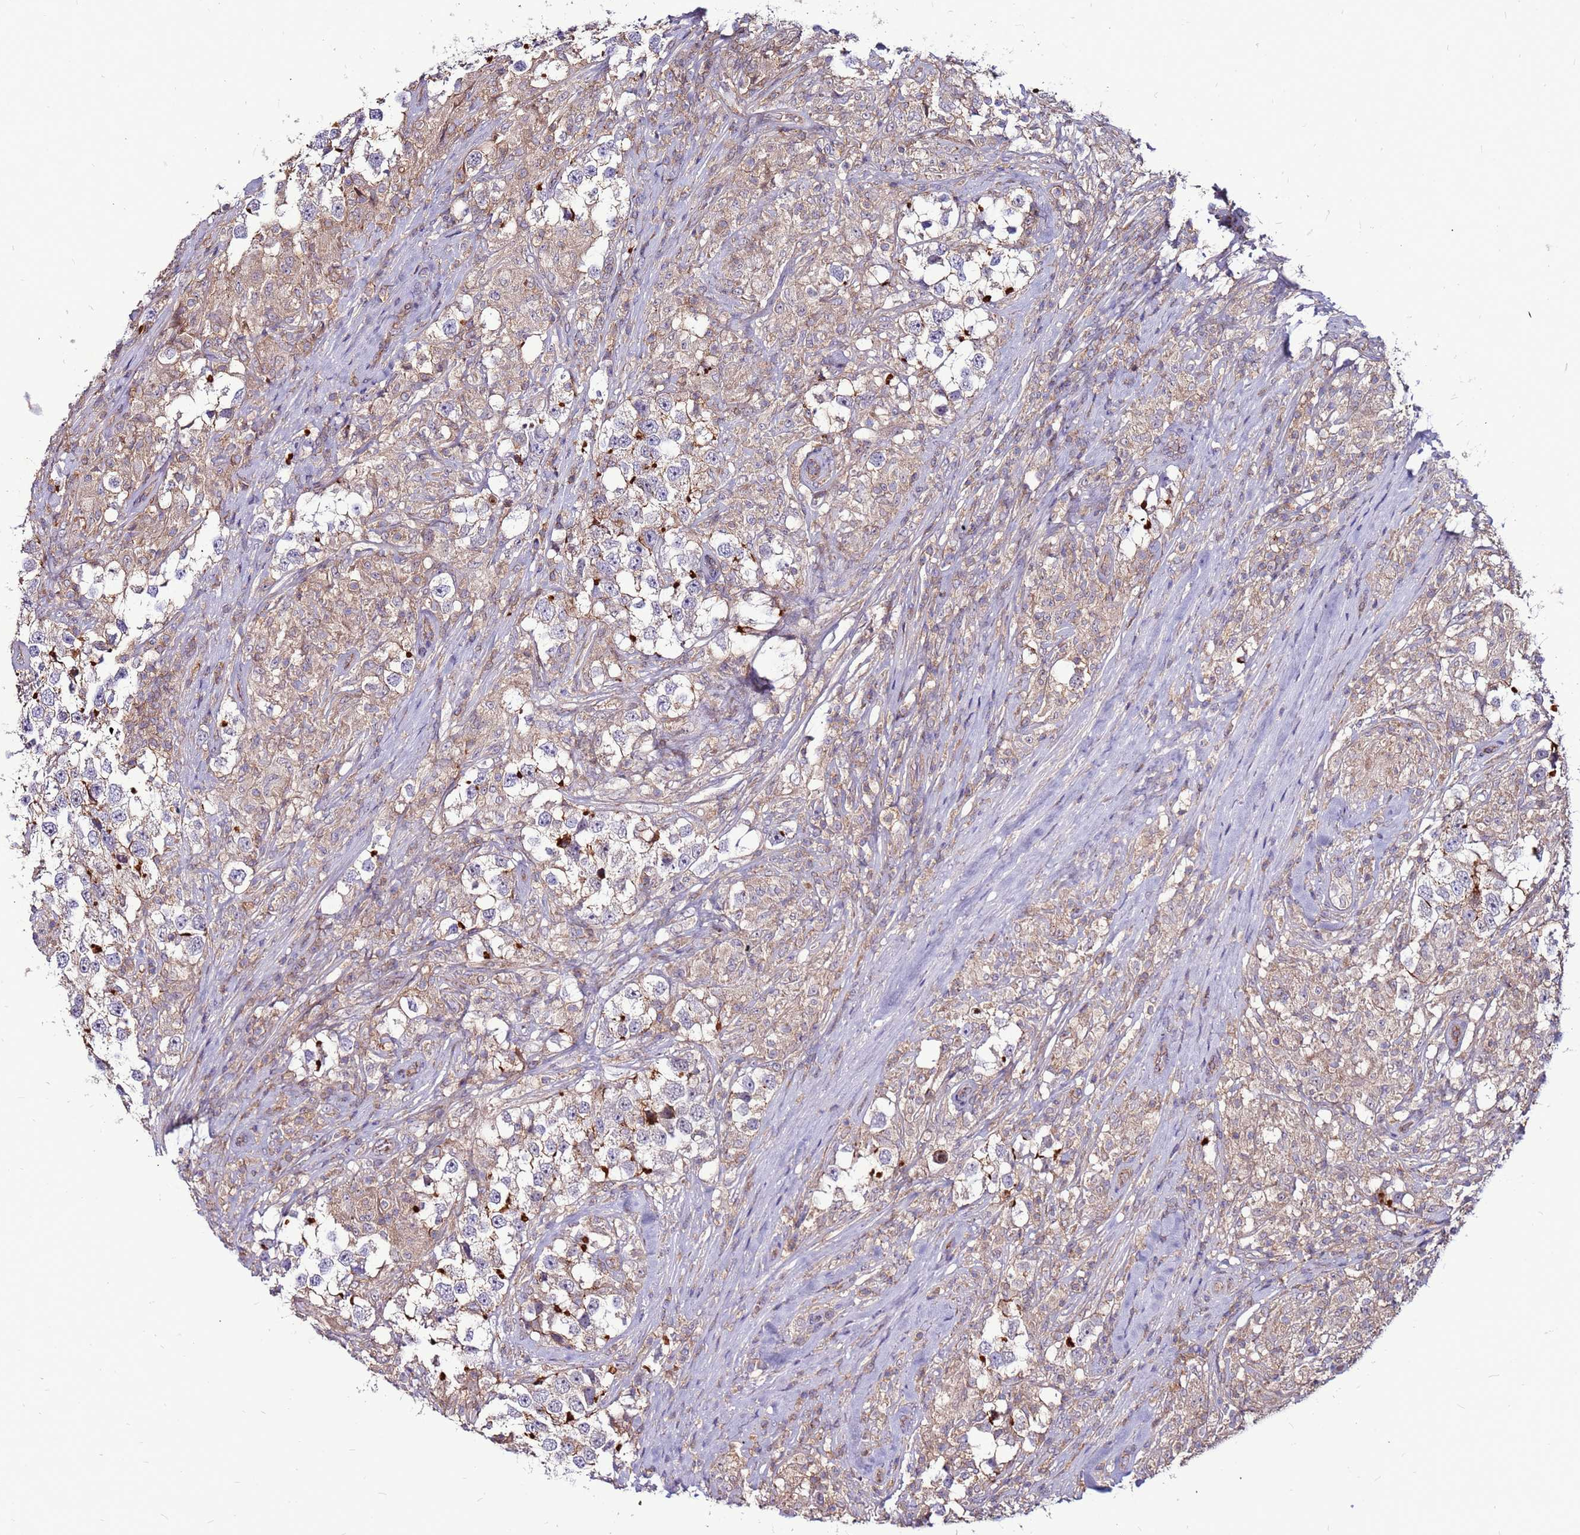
{"staining": {"intensity": "moderate", "quantity": "<25%", "location": "cytoplasmic/membranous"}, "tissue": "testis cancer", "cell_type": "Tumor cells", "image_type": "cancer", "snomed": [{"axis": "morphology", "description": "Seminoma, NOS"}, {"axis": "topography", "description": "Testis"}], "caption": "Protein expression by immunohistochemistry reveals moderate cytoplasmic/membranous expression in about <25% of tumor cells in seminoma (testis).", "gene": "NRN1L", "patient": {"sex": "male", "age": 46}}